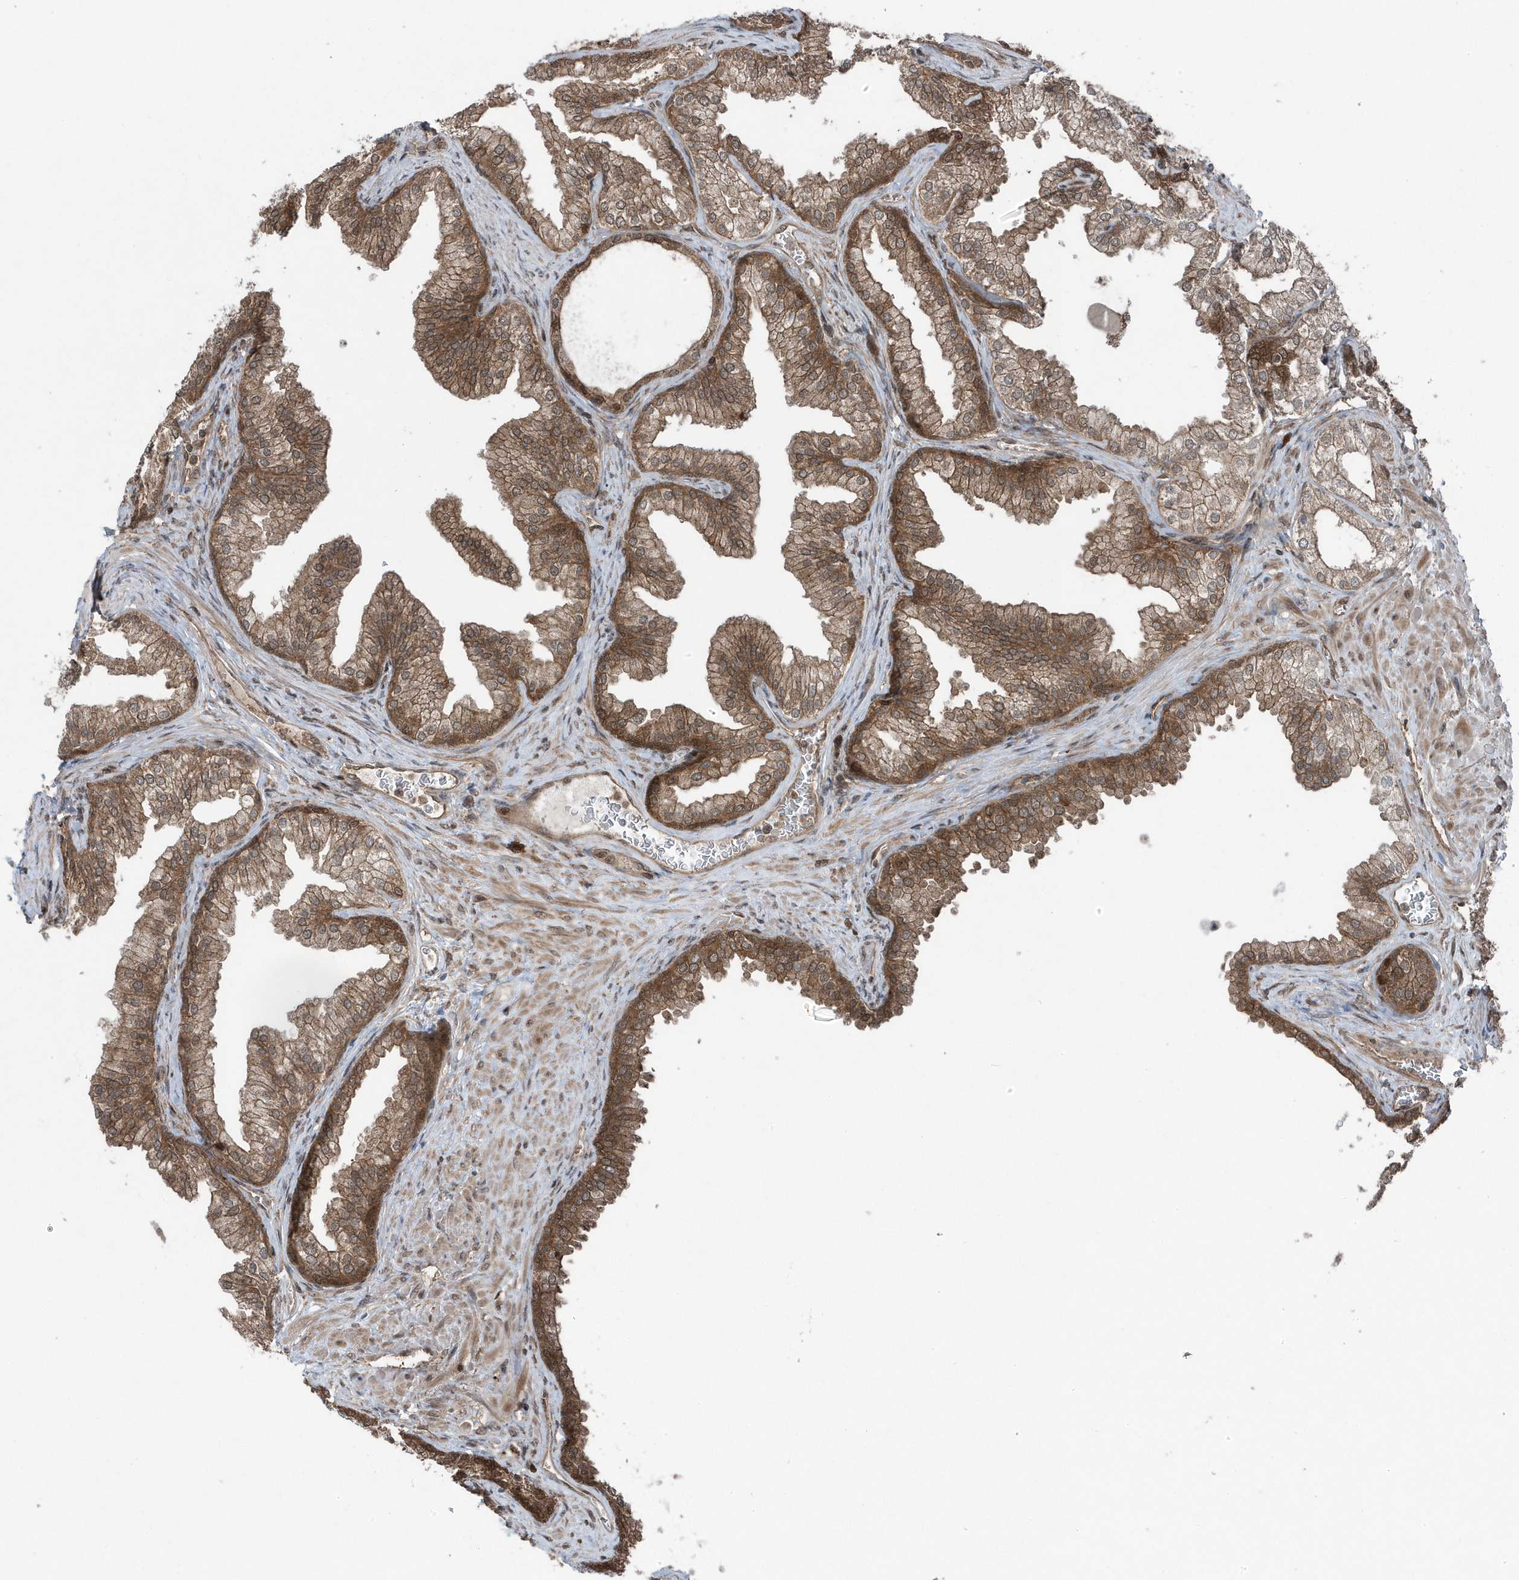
{"staining": {"intensity": "moderate", "quantity": ">75%", "location": "cytoplasmic/membranous"}, "tissue": "prostate", "cell_type": "Glandular cells", "image_type": "normal", "snomed": [{"axis": "morphology", "description": "Normal tissue, NOS"}, {"axis": "topography", "description": "Prostate"}], "caption": "A brown stain shows moderate cytoplasmic/membranous expression of a protein in glandular cells of unremarkable human prostate. The protein of interest is stained brown, and the nuclei are stained in blue (DAB (3,3'-diaminobenzidine) IHC with brightfield microscopy, high magnification).", "gene": "MAPK1IP1L", "patient": {"sex": "male", "age": 76}}